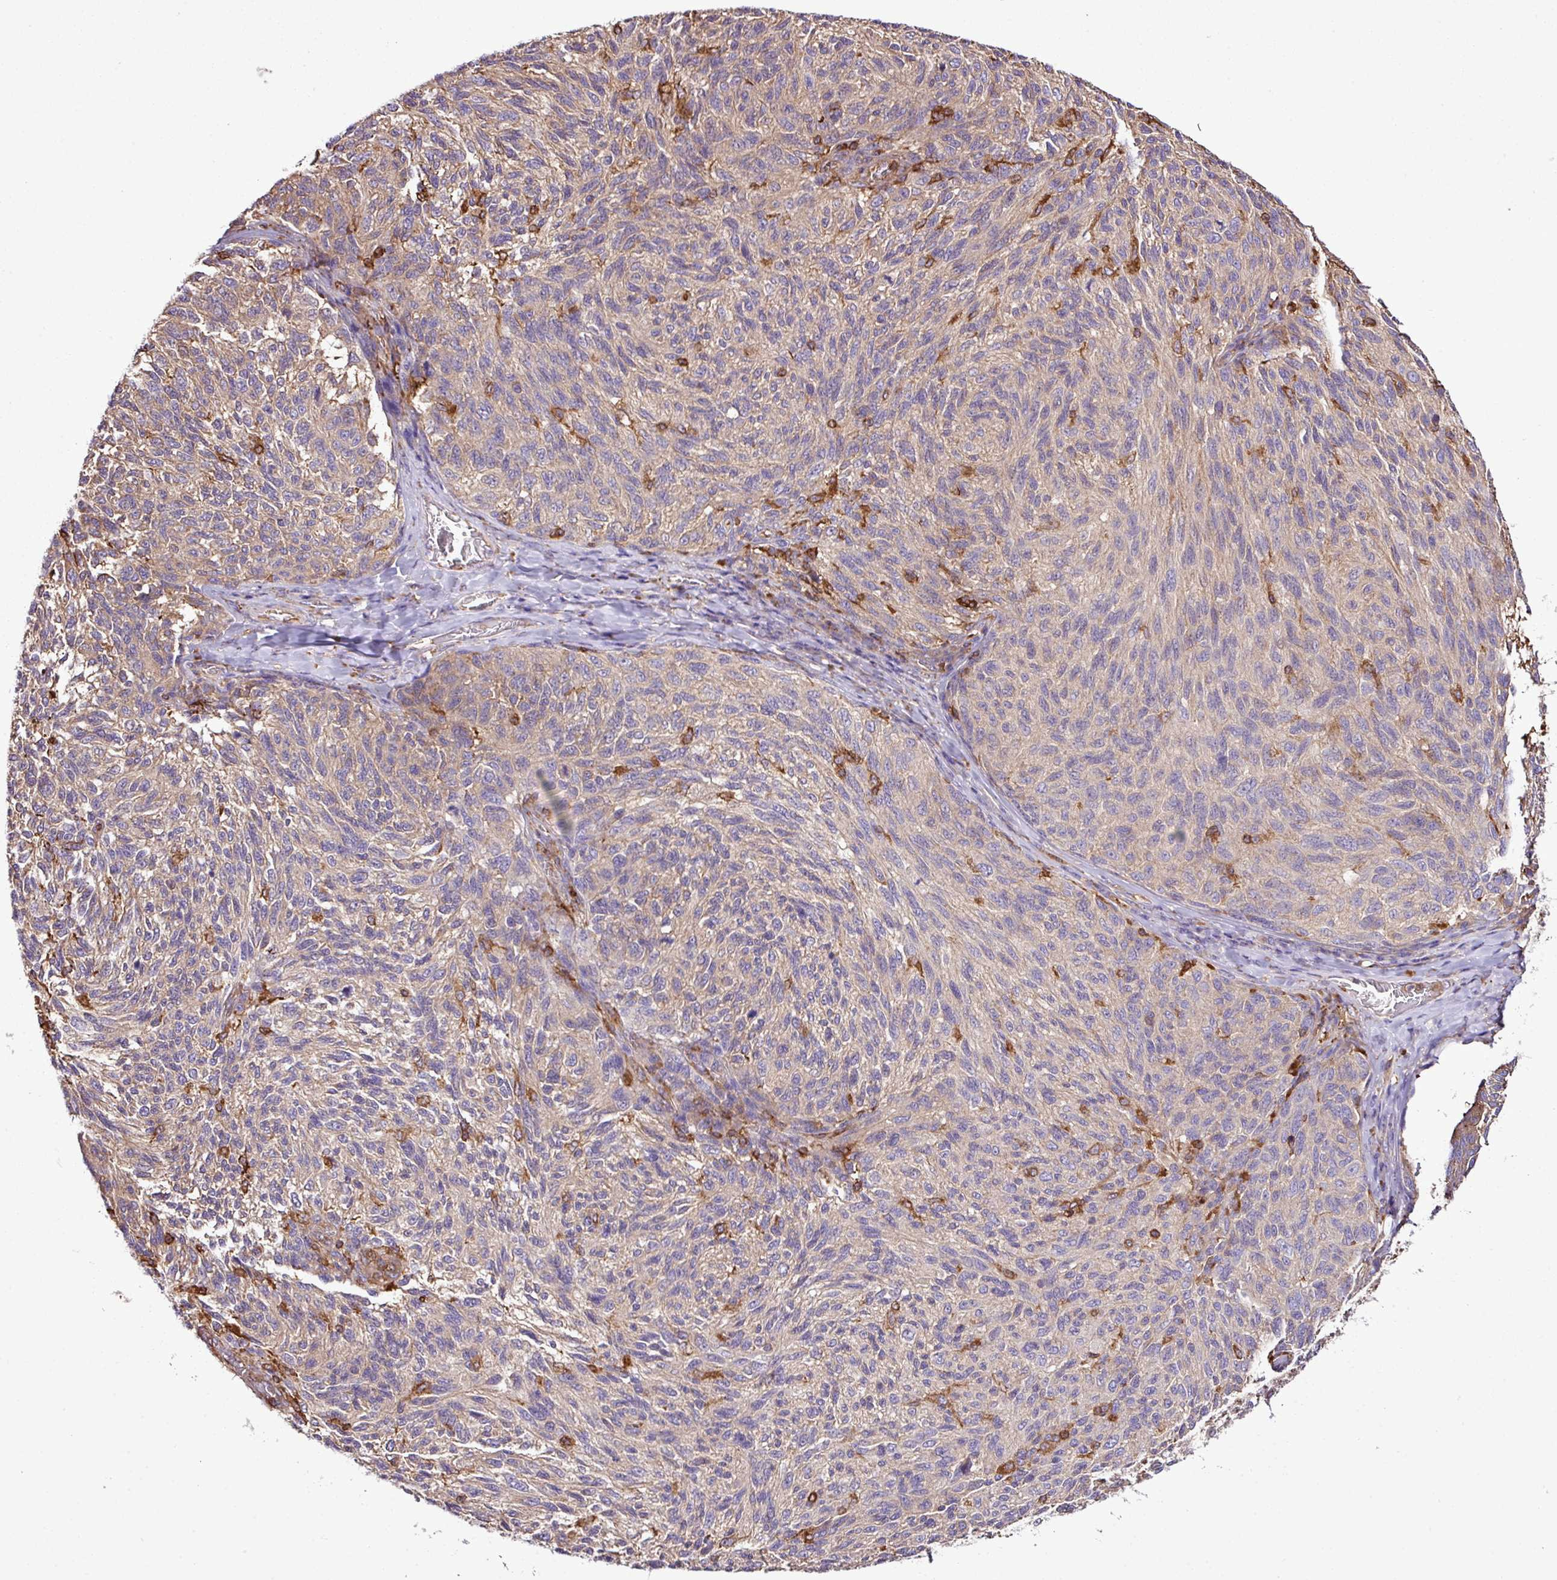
{"staining": {"intensity": "negative", "quantity": "none", "location": "none"}, "tissue": "melanoma", "cell_type": "Tumor cells", "image_type": "cancer", "snomed": [{"axis": "morphology", "description": "Malignant melanoma, NOS"}, {"axis": "topography", "description": "Skin"}], "caption": "Human malignant melanoma stained for a protein using immunohistochemistry demonstrates no staining in tumor cells.", "gene": "PGAP6", "patient": {"sex": "female", "age": 73}}